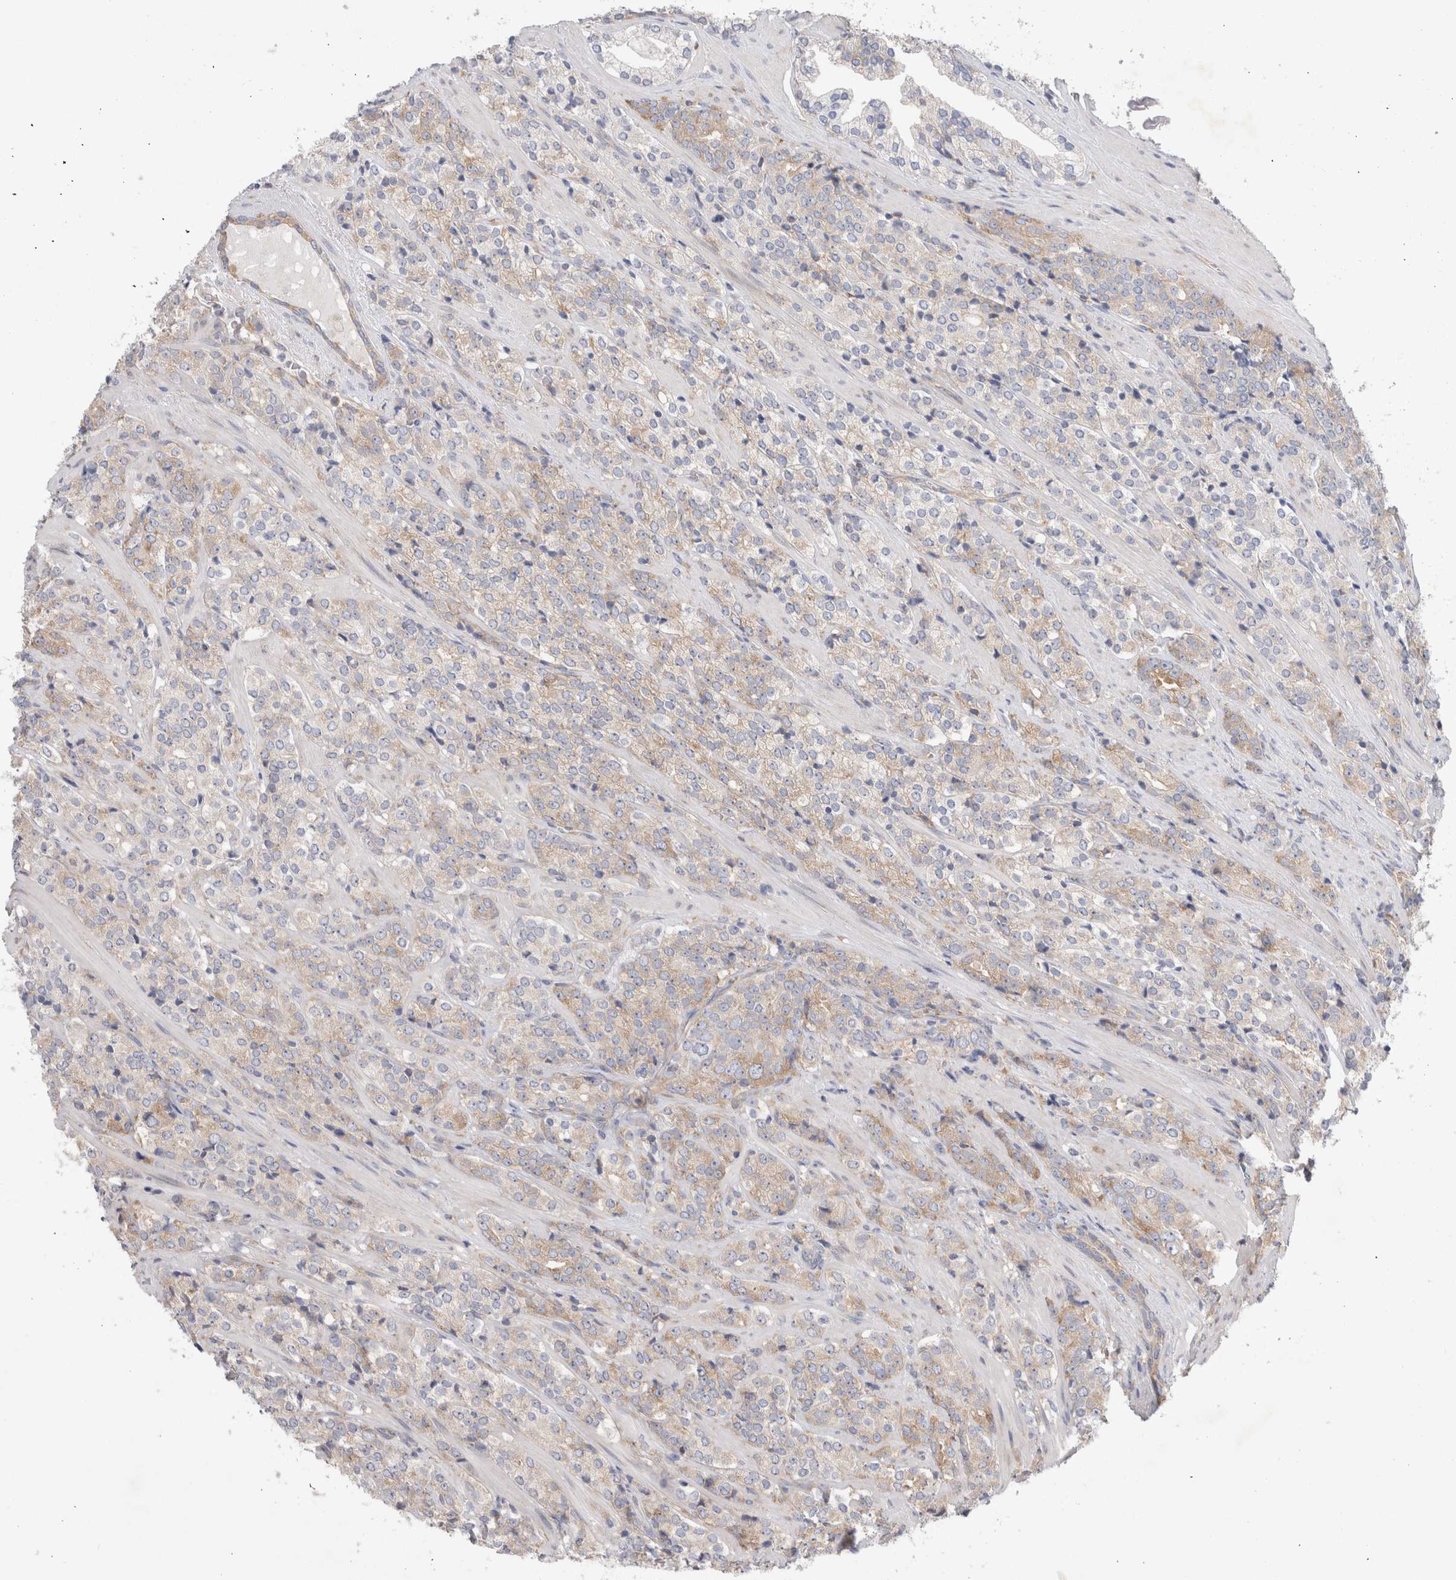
{"staining": {"intensity": "weak", "quantity": "<25%", "location": "cytoplasmic/membranous"}, "tissue": "prostate cancer", "cell_type": "Tumor cells", "image_type": "cancer", "snomed": [{"axis": "morphology", "description": "Adenocarcinoma, High grade"}, {"axis": "topography", "description": "Prostate"}], "caption": "Protein analysis of prostate cancer reveals no significant positivity in tumor cells.", "gene": "ZNF23", "patient": {"sex": "male", "age": 71}}